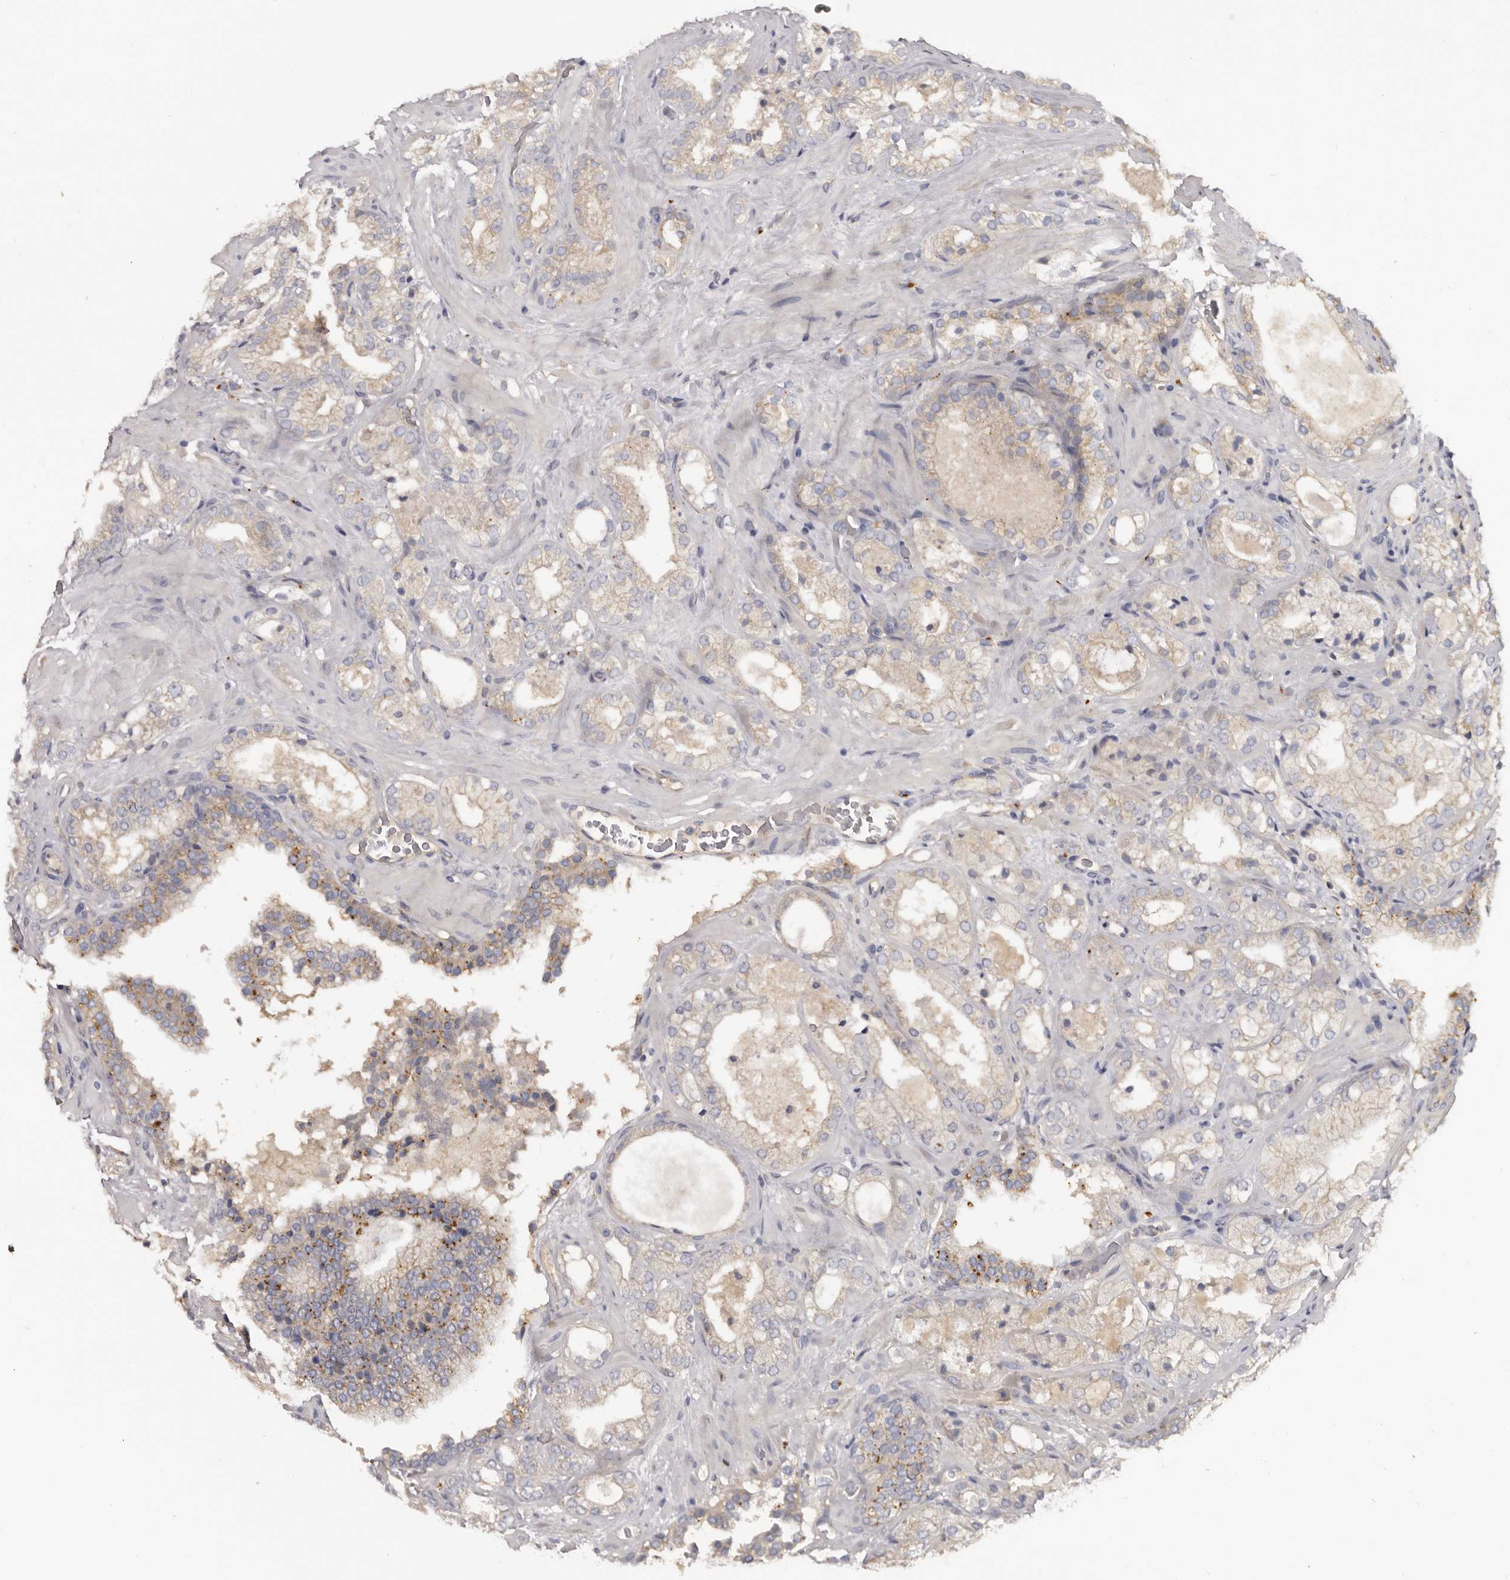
{"staining": {"intensity": "moderate", "quantity": "<25%", "location": "cytoplasmic/membranous"}, "tissue": "prostate cancer", "cell_type": "Tumor cells", "image_type": "cancer", "snomed": [{"axis": "morphology", "description": "Adenocarcinoma, High grade"}, {"axis": "topography", "description": "Prostate"}], "caption": "Immunohistochemistry micrograph of human prostate cancer (adenocarcinoma (high-grade)) stained for a protein (brown), which displays low levels of moderate cytoplasmic/membranous staining in about <25% of tumor cells.", "gene": "INKA2", "patient": {"sex": "male", "age": 58}}